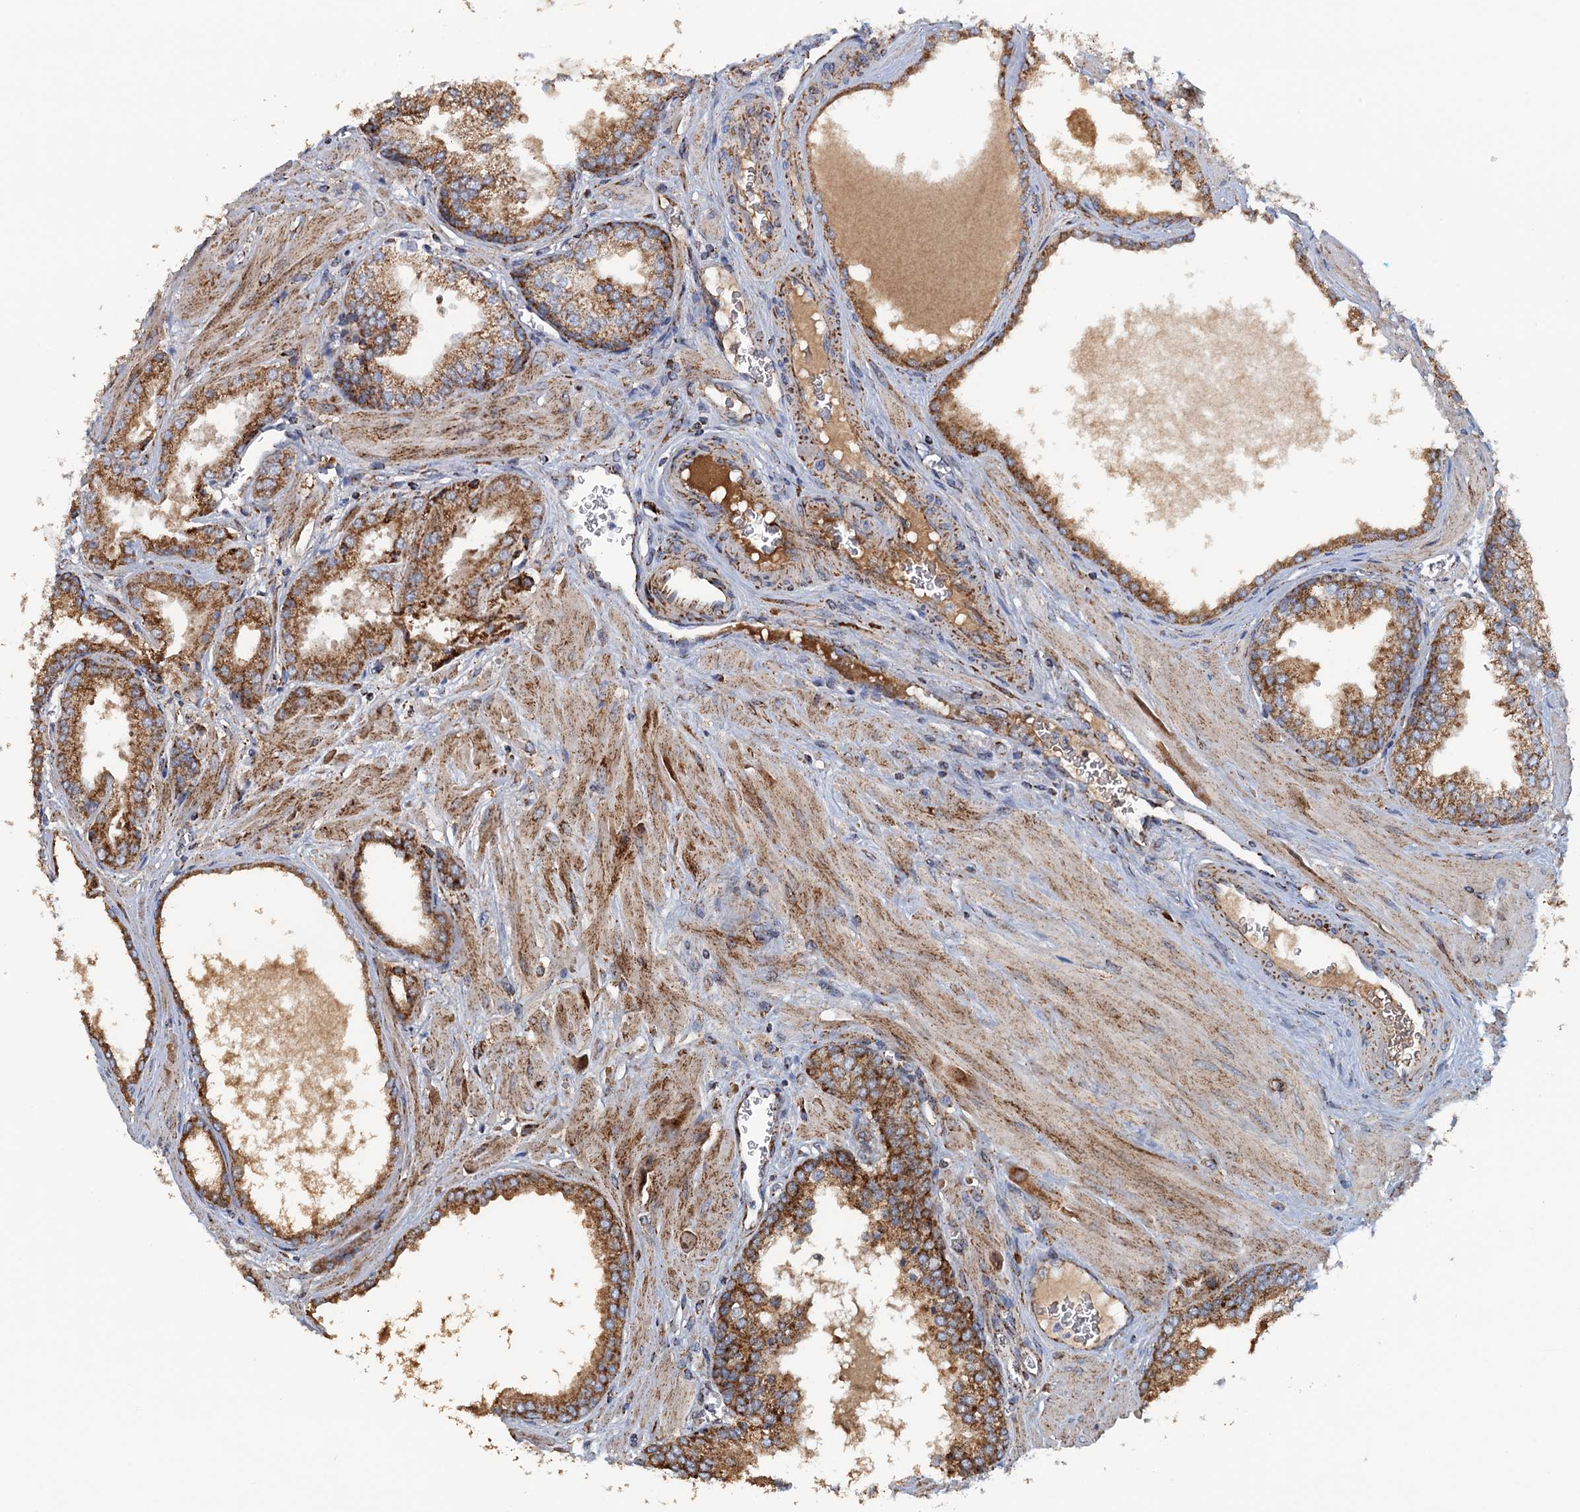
{"staining": {"intensity": "moderate", "quantity": ">75%", "location": "cytoplasmic/membranous"}, "tissue": "prostate cancer", "cell_type": "Tumor cells", "image_type": "cancer", "snomed": [{"axis": "morphology", "description": "Adenocarcinoma, Low grade"}, {"axis": "topography", "description": "Prostate"}], "caption": "Protein expression analysis of human prostate cancer reveals moderate cytoplasmic/membranous positivity in about >75% of tumor cells.", "gene": "GTPBP3", "patient": {"sex": "male", "age": 67}}